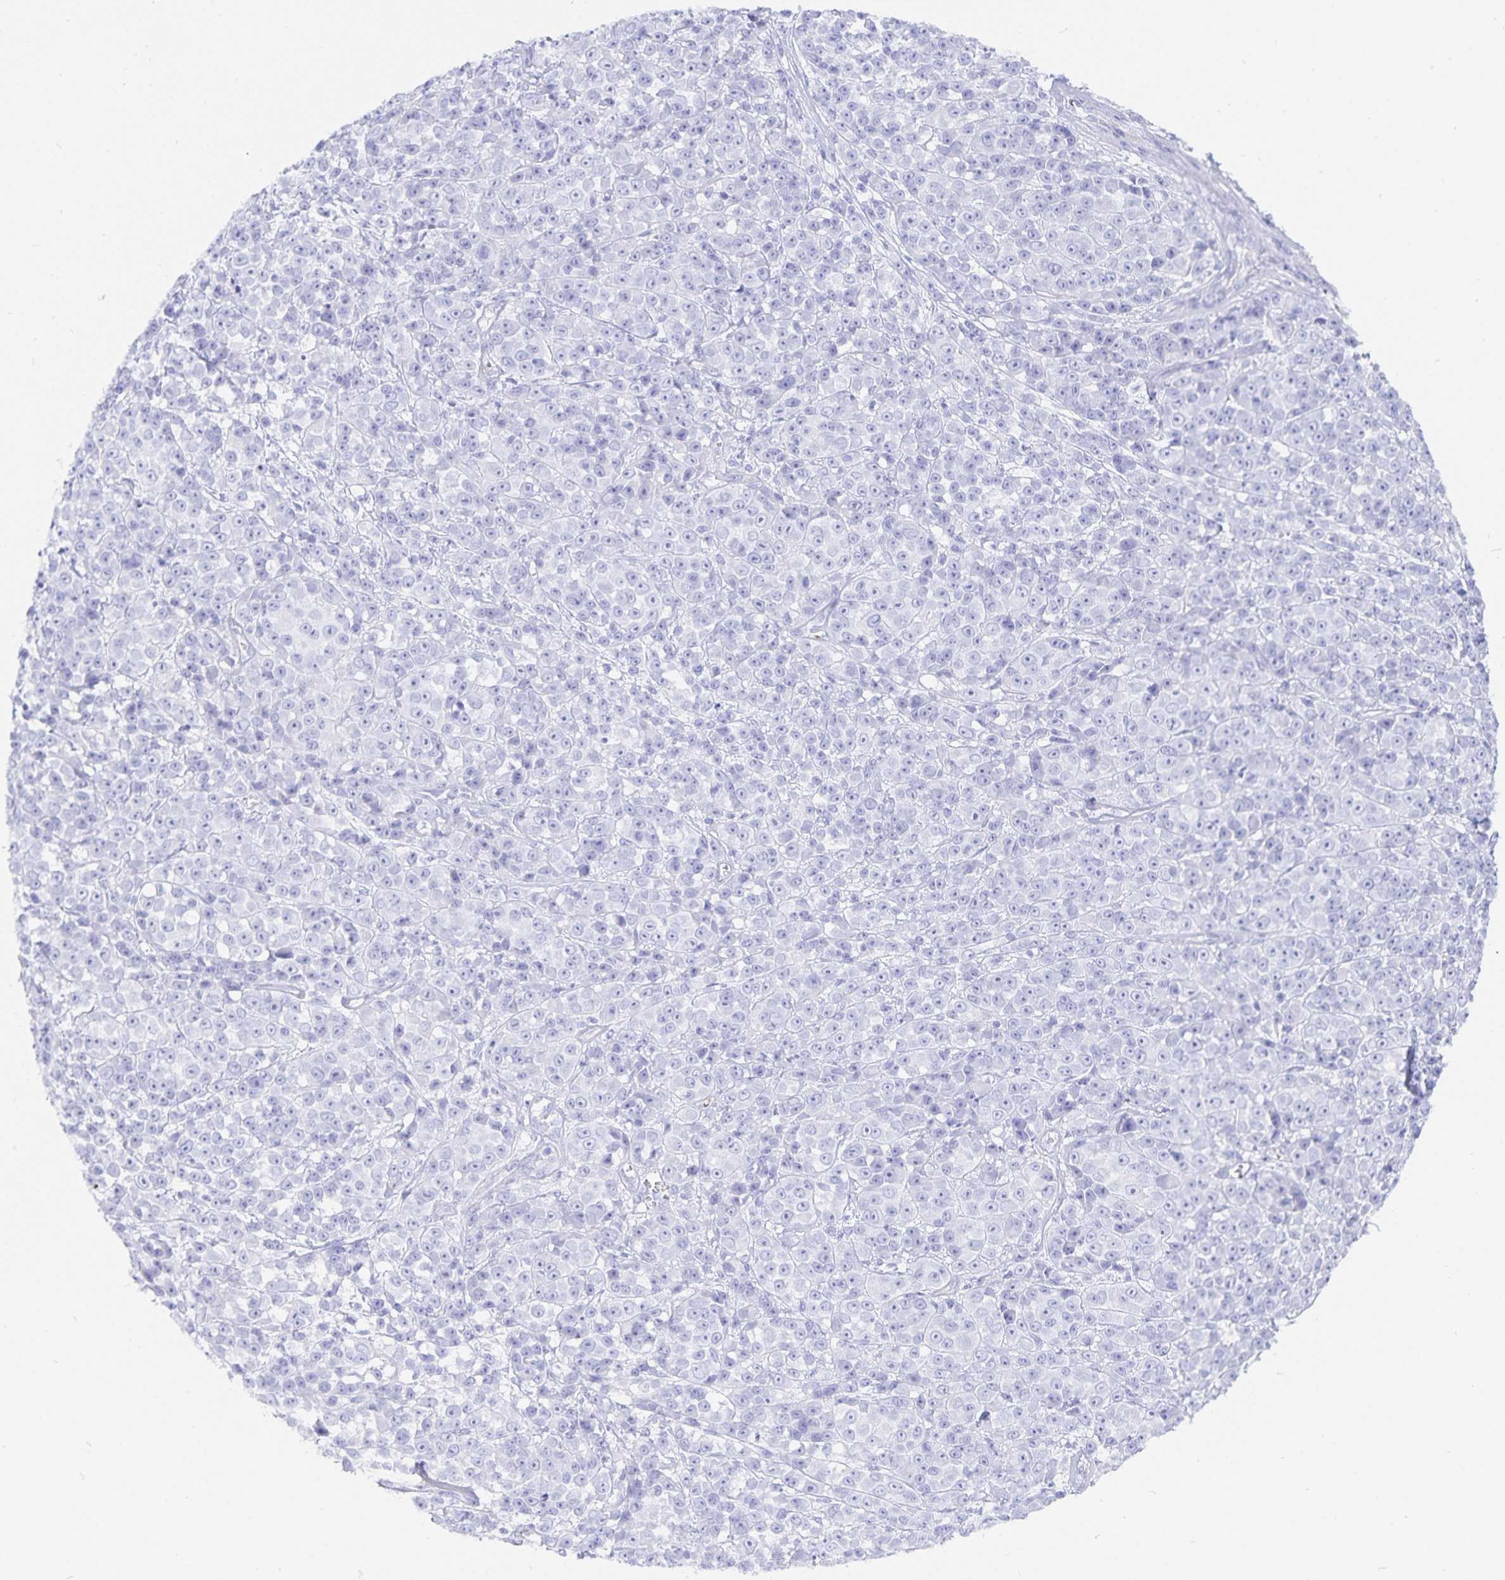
{"staining": {"intensity": "negative", "quantity": "none", "location": "none"}, "tissue": "melanoma", "cell_type": "Tumor cells", "image_type": "cancer", "snomed": [{"axis": "morphology", "description": "Malignant melanoma, NOS"}, {"axis": "topography", "description": "Skin"}, {"axis": "topography", "description": "Skin of back"}], "caption": "DAB immunohistochemical staining of malignant melanoma shows no significant positivity in tumor cells.", "gene": "INSL5", "patient": {"sex": "male", "age": 91}}